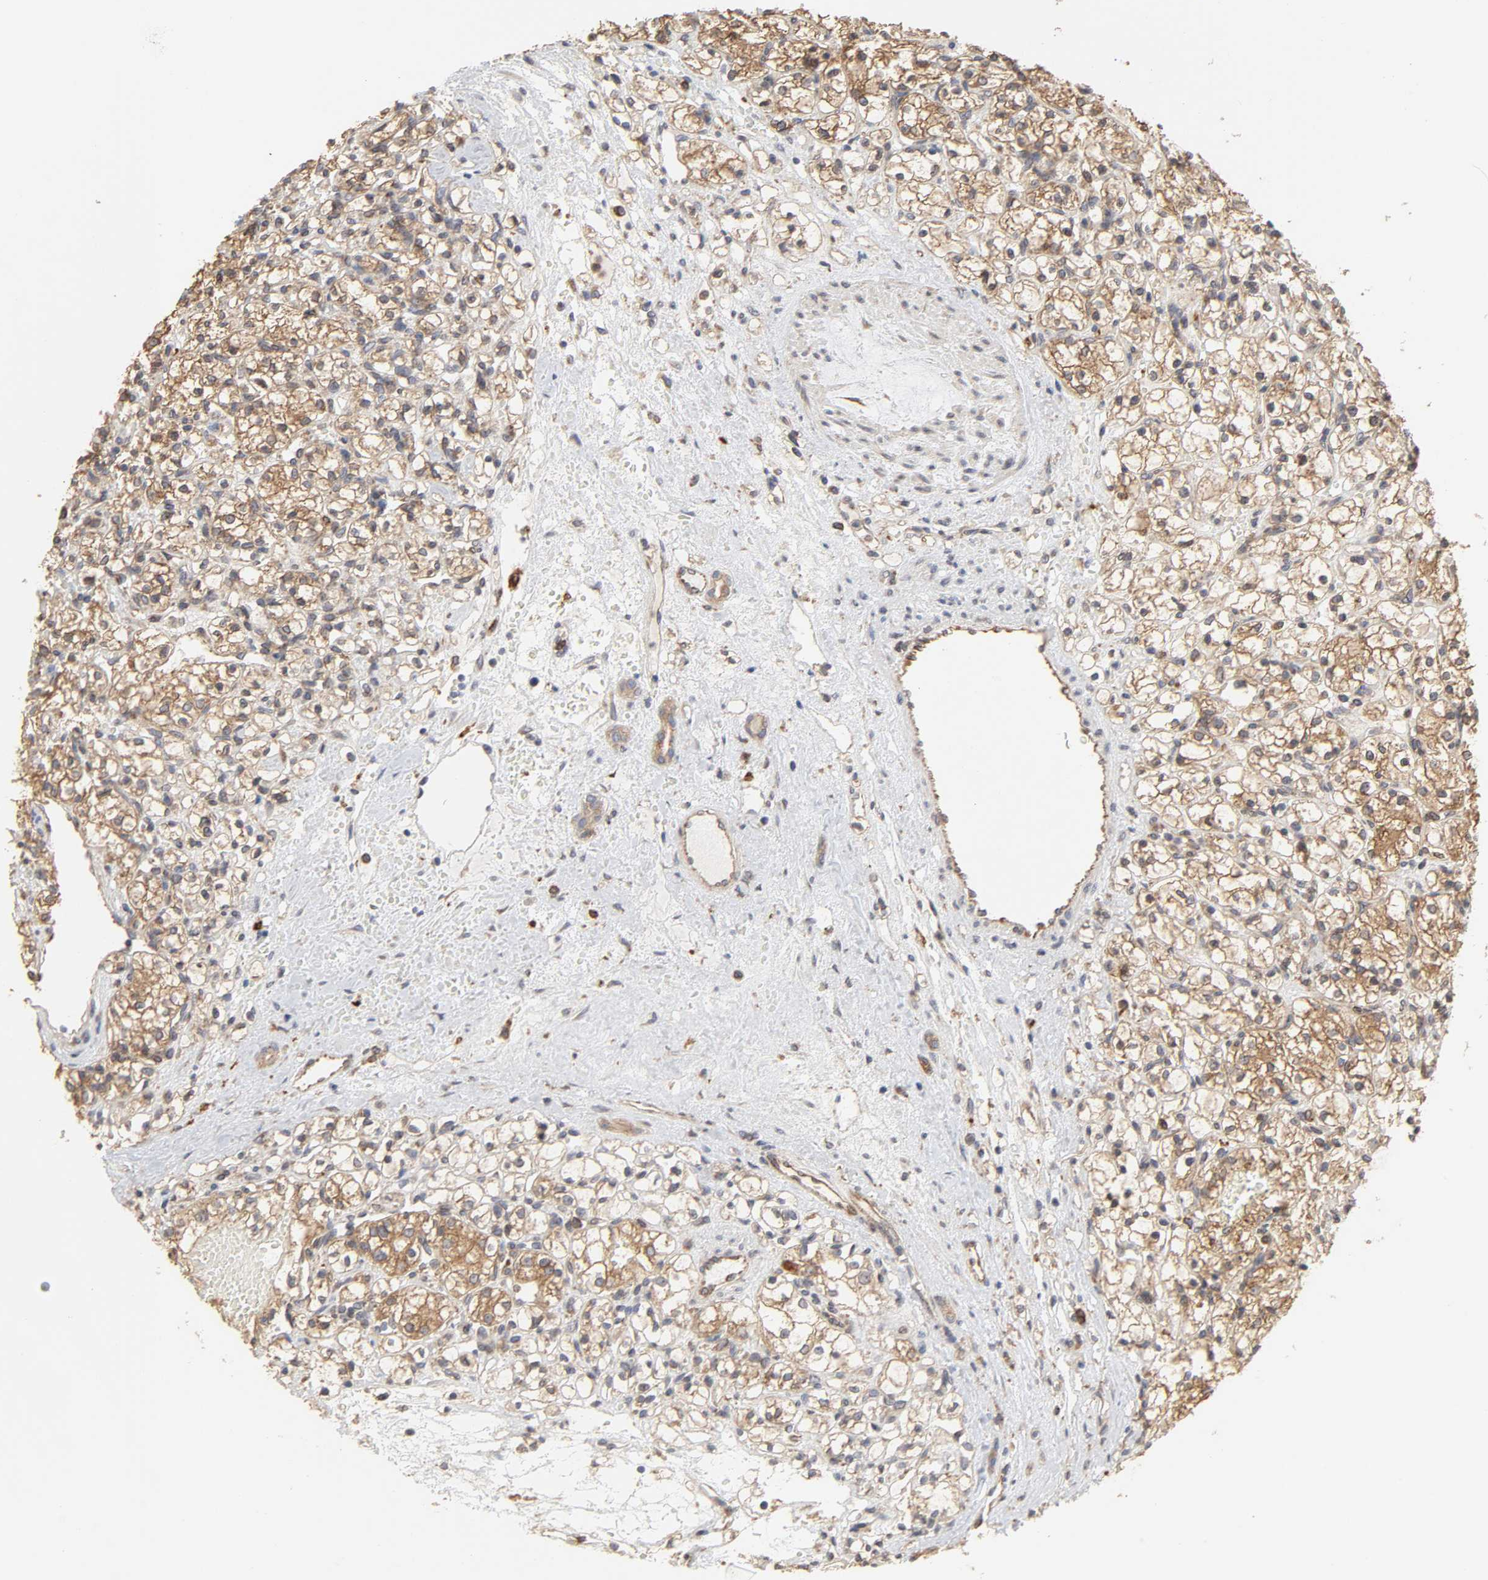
{"staining": {"intensity": "moderate", "quantity": ">75%", "location": "cytoplasmic/membranous"}, "tissue": "renal cancer", "cell_type": "Tumor cells", "image_type": "cancer", "snomed": [{"axis": "morphology", "description": "Adenocarcinoma, NOS"}, {"axis": "topography", "description": "Kidney"}], "caption": "Immunohistochemical staining of renal cancer reveals moderate cytoplasmic/membranous protein positivity in approximately >75% of tumor cells.", "gene": "POR", "patient": {"sex": "female", "age": 60}}